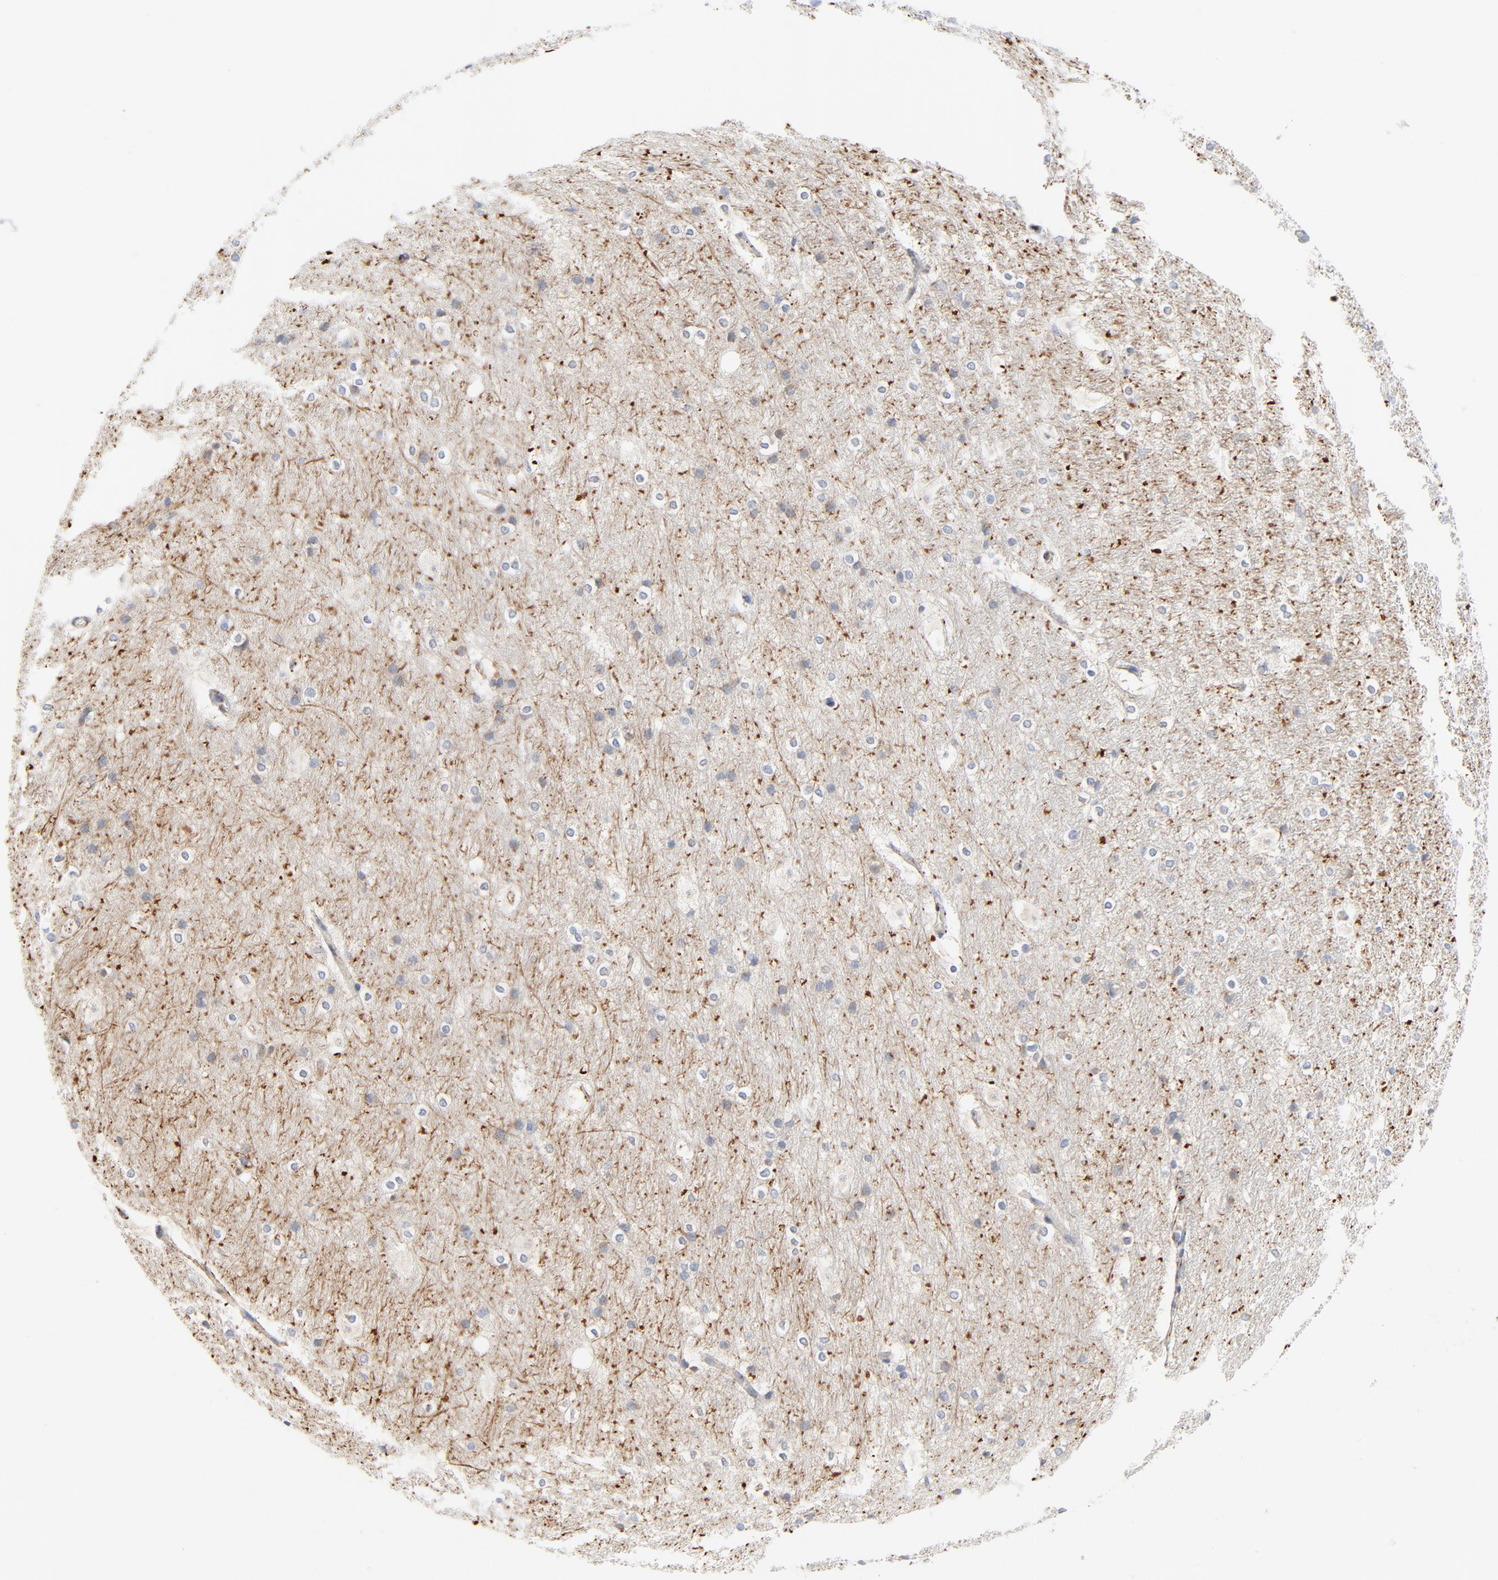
{"staining": {"intensity": "negative", "quantity": "none", "location": "none"}, "tissue": "hippocampus", "cell_type": "Glial cells", "image_type": "normal", "snomed": [{"axis": "morphology", "description": "Normal tissue, NOS"}, {"axis": "topography", "description": "Hippocampus"}], "caption": "Photomicrograph shows no protein expression in glial cells of unremarkable hippocampus. (DAB (3,3'-diaminobenzidine) immunohistochemistry (IHC) visualized using brightfield microscopy, high magnification).", "gene": "IFT43", "patient": {"sex": "female", "age": 19}}